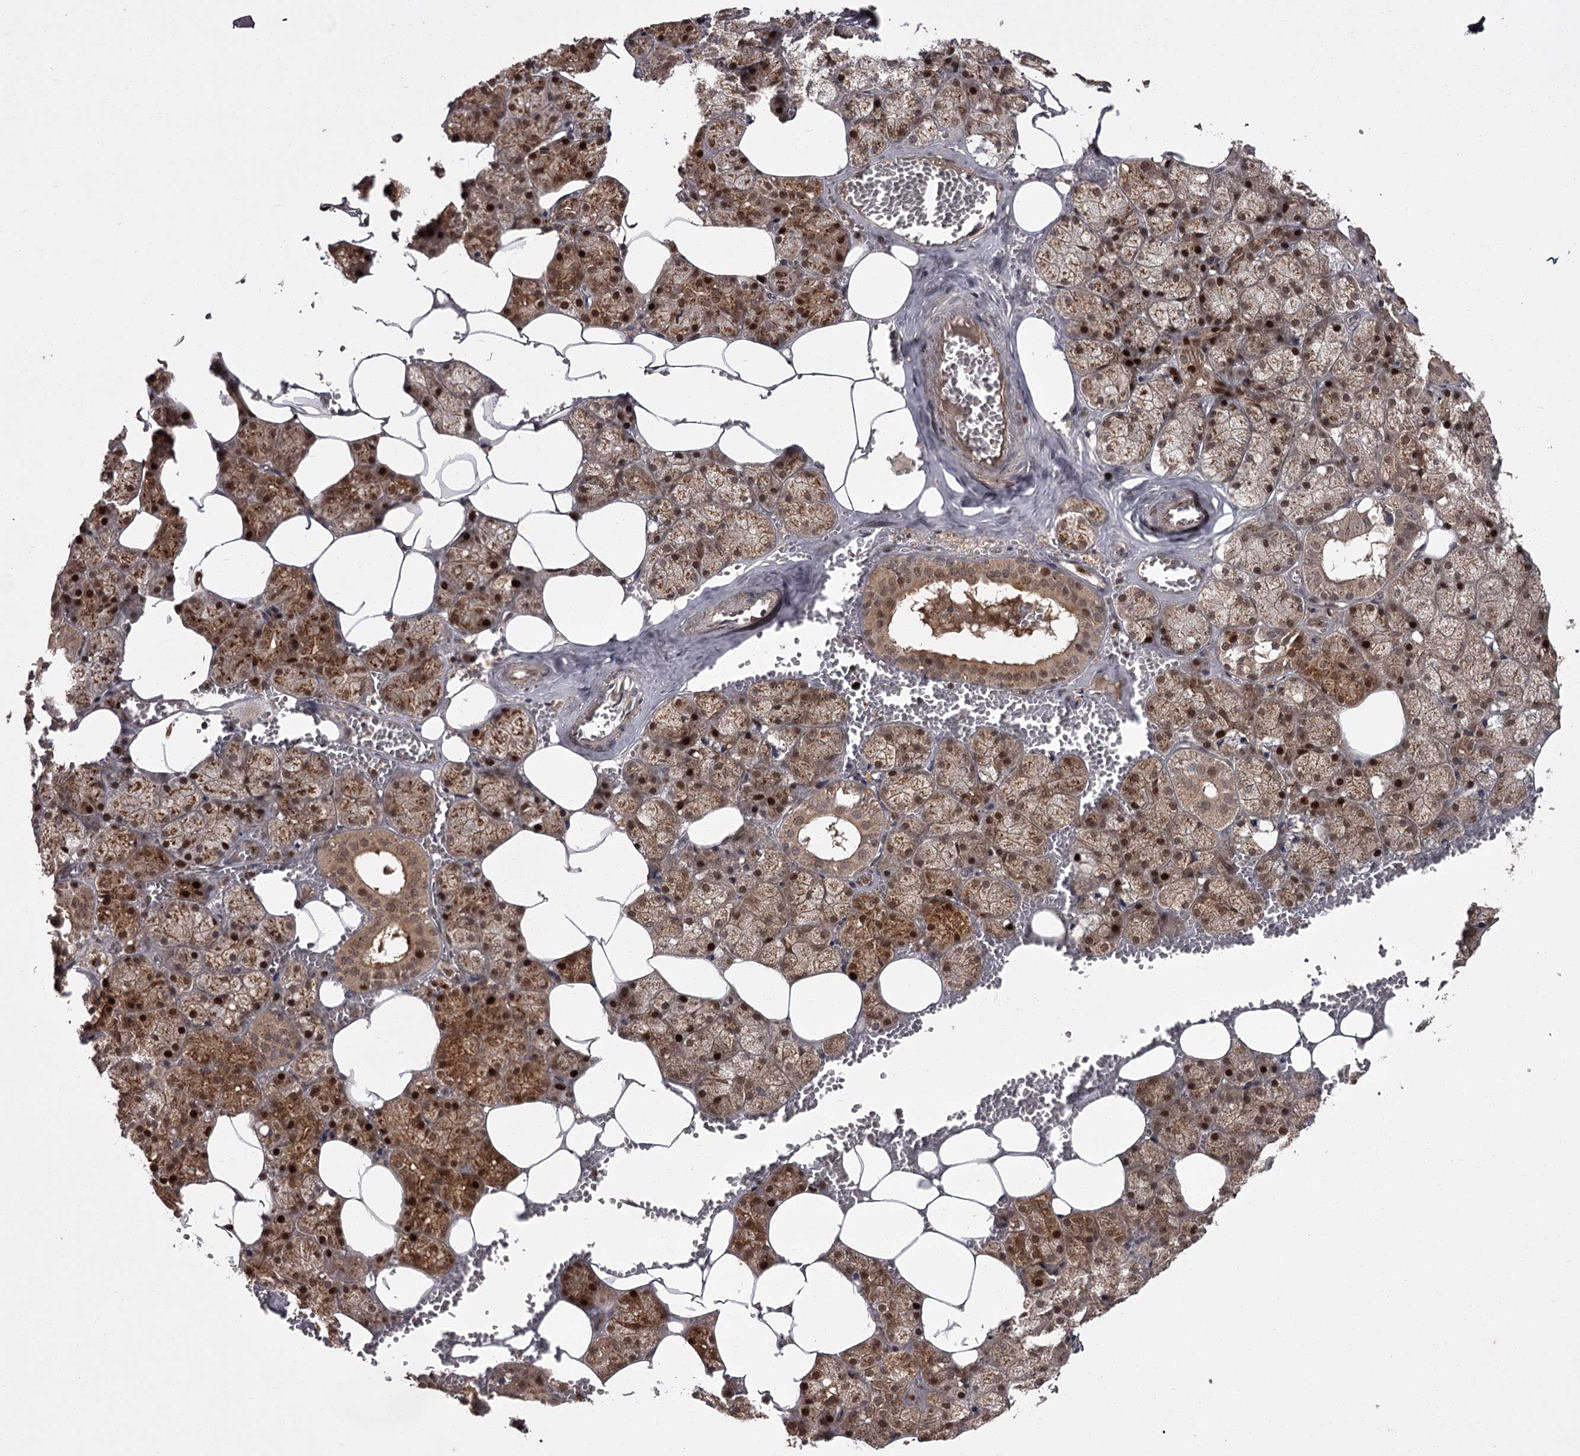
{"staining": {"intensity": "moderate", "quantity": ">75%", "location": "cytoplasmic/membranous,nuclear"}, "tissue": "salivary gland", "cell_type": "Glandular cells", "image_type": "normal", "snomed": [{"axis": "morphology", "description": "Normal tissue, NOS"}, {"axis": "topography", "description": "Salivary gland"}], "caption": "Glandular cells exhibit medium levels of moderate cytoplasmic/membranous,nuclear expression in about >75% of cells in unremarkable salivary gland.", "gene": "TBC1D23", "patient": {"sex": "male", "age": 62}}